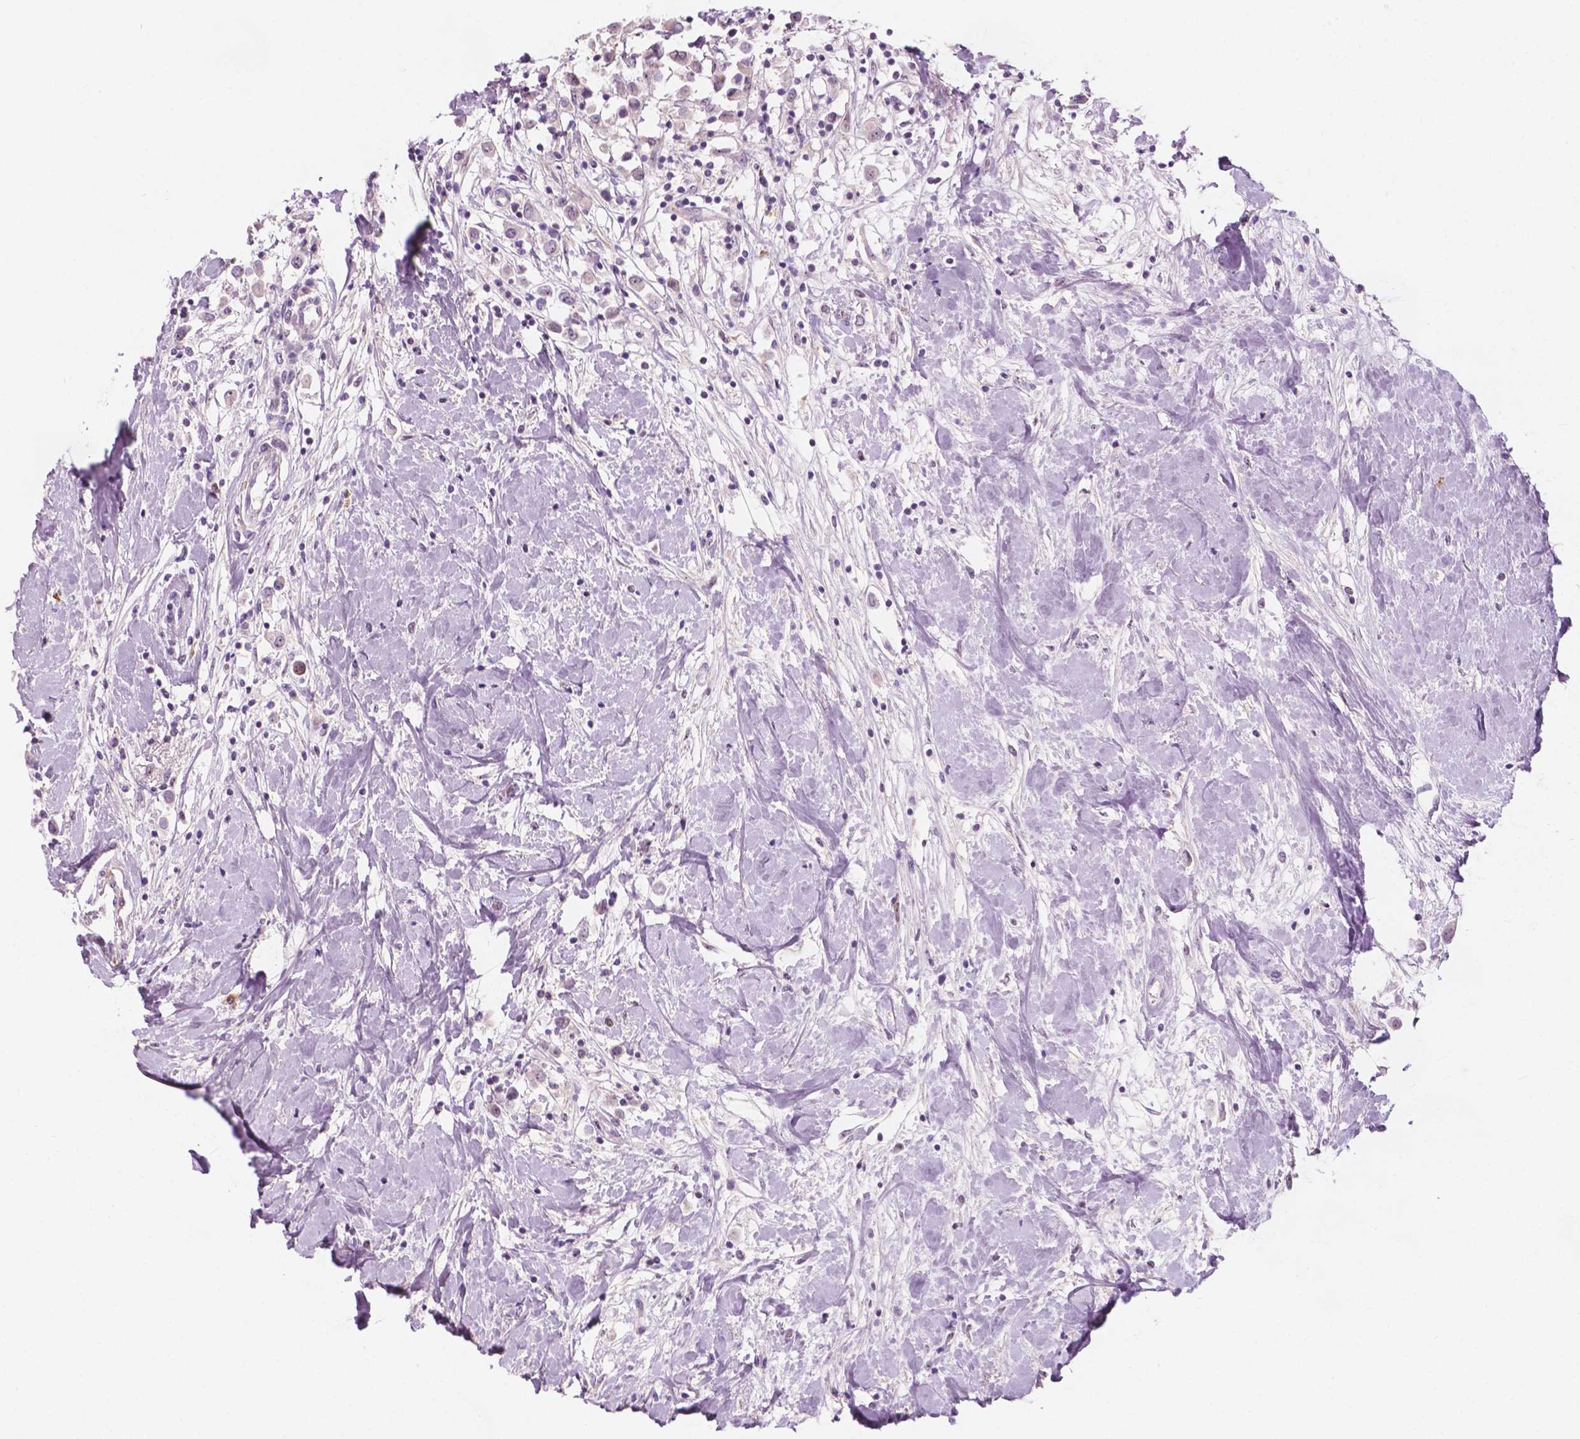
{"staining": {"intensity": "weak", "quantity": "<25%", "location": "nuclear"}, "tissue": "breast cancer", "cell_type": "Tumor cells", "image_type": "cancer", "snomed": [{"axis": "morphology", "description": "Duct carcinoma"}, {"axis": "topography", "description": "Breast"}], "caption": "A micrograph of human breast invasive ductal carcinoma is negative for staining in tumor cells. (Brightfield microscopy of DAB IHC at high magnification).", "gene": "ZNF853", "patient": {"sex": "female", "age": 61}}